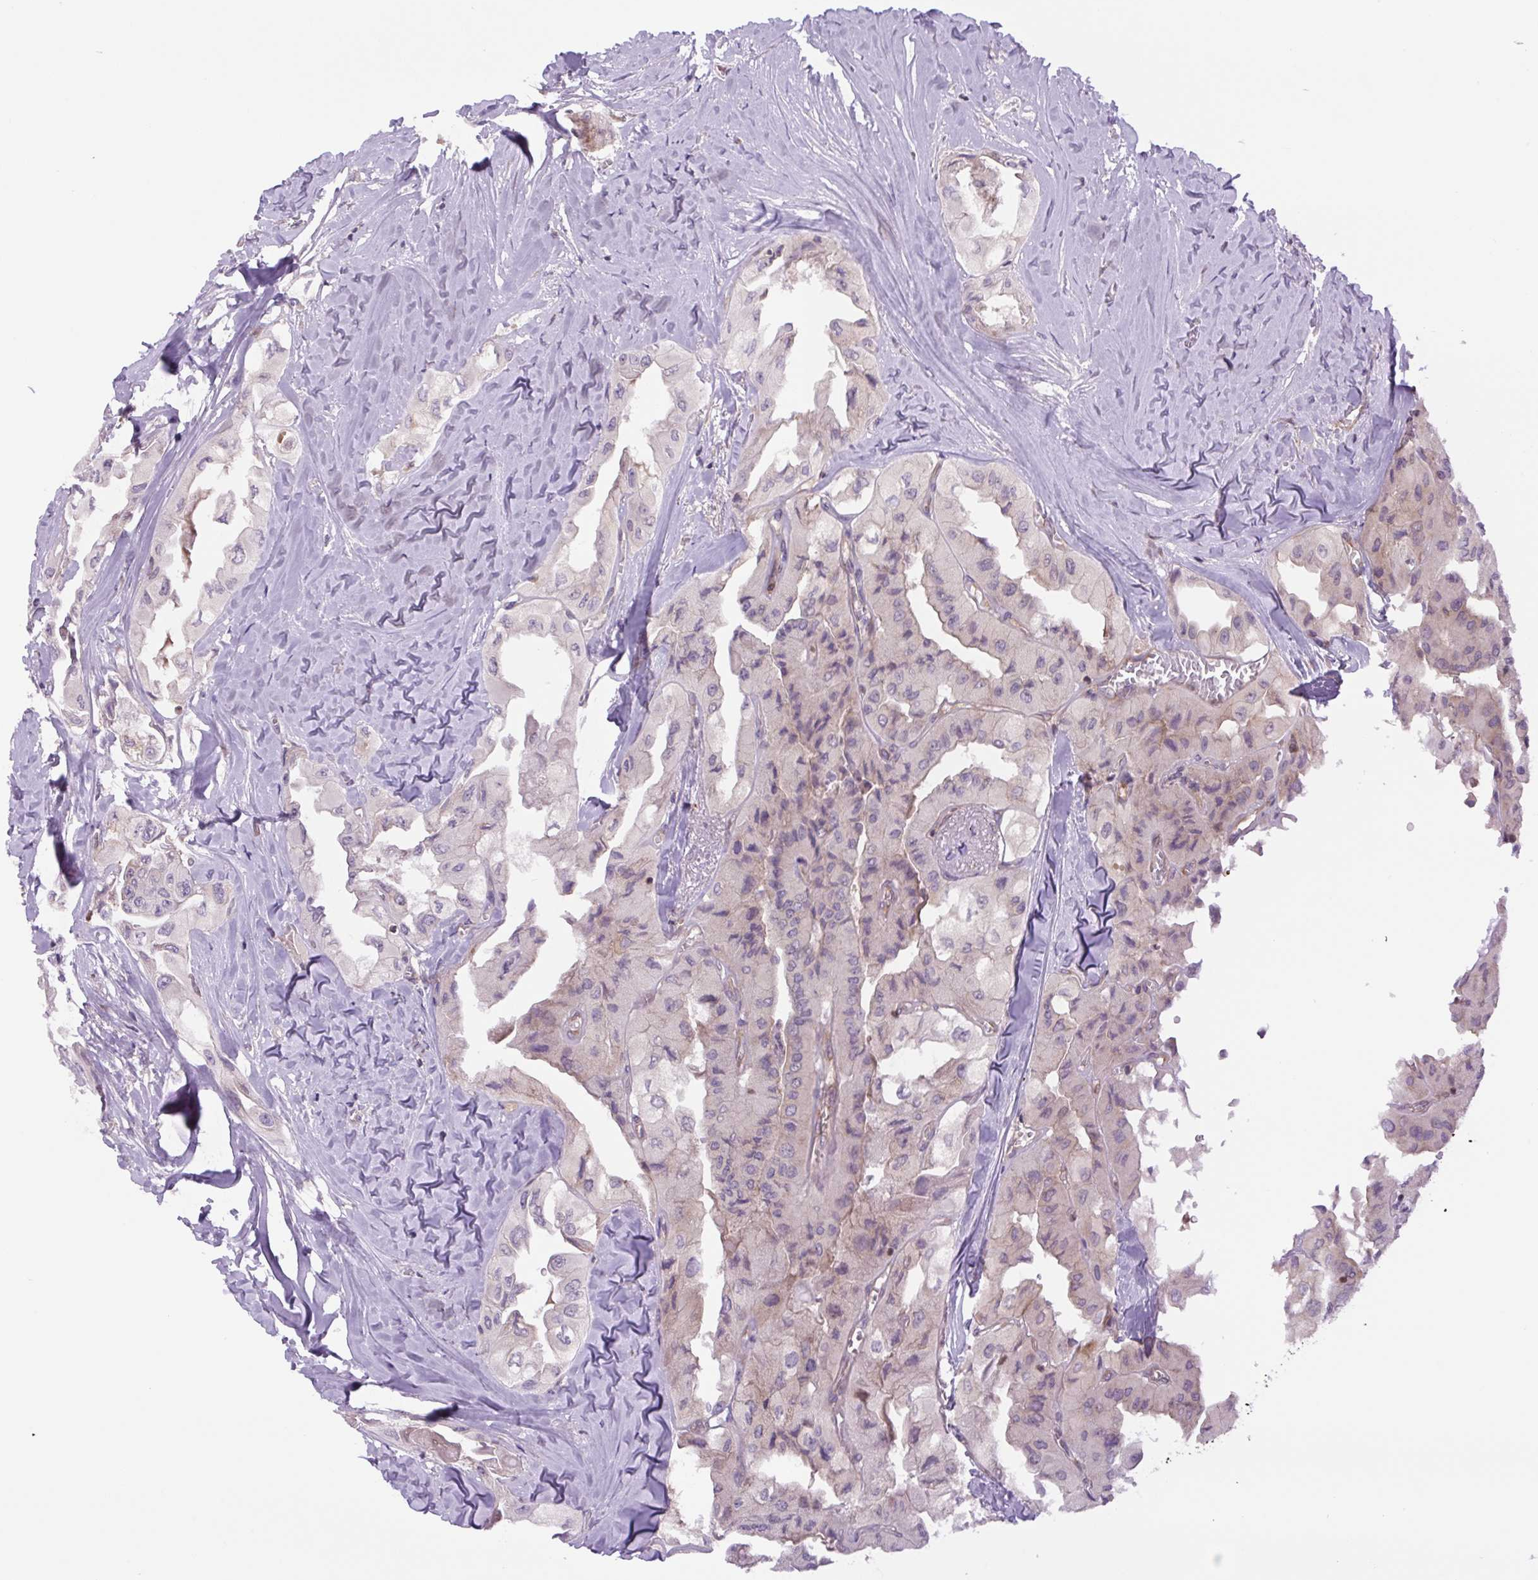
{"staining": {"intensity": "negative", "quantity": "none", "location": "none"}, "tissue": "thyroid cancer", "cell_type": "Tumor cells", "image_type": "cancer", "snomed": [{"axis": "morphology", "description": "Normal tissue, NOS"}, {"axis": "morphology", "description": "Papillary adenocarcinoma, NOS"}, {"axis": "topography", "description": "Thyroid gland"}], "caption": "High power microscopy image of an immunohistochemistry (IHC) micrograph of thyroid cancer, revealing no significant staining in tumor cells. (Stains: DAB (3,3'-diaminobenzidine) IHC with hematoxylin counter stain, Microscopy: brightfield microscopy at high magnification).", "gene": "MINK1", "patient": {"sex": "female", "age": 59}}